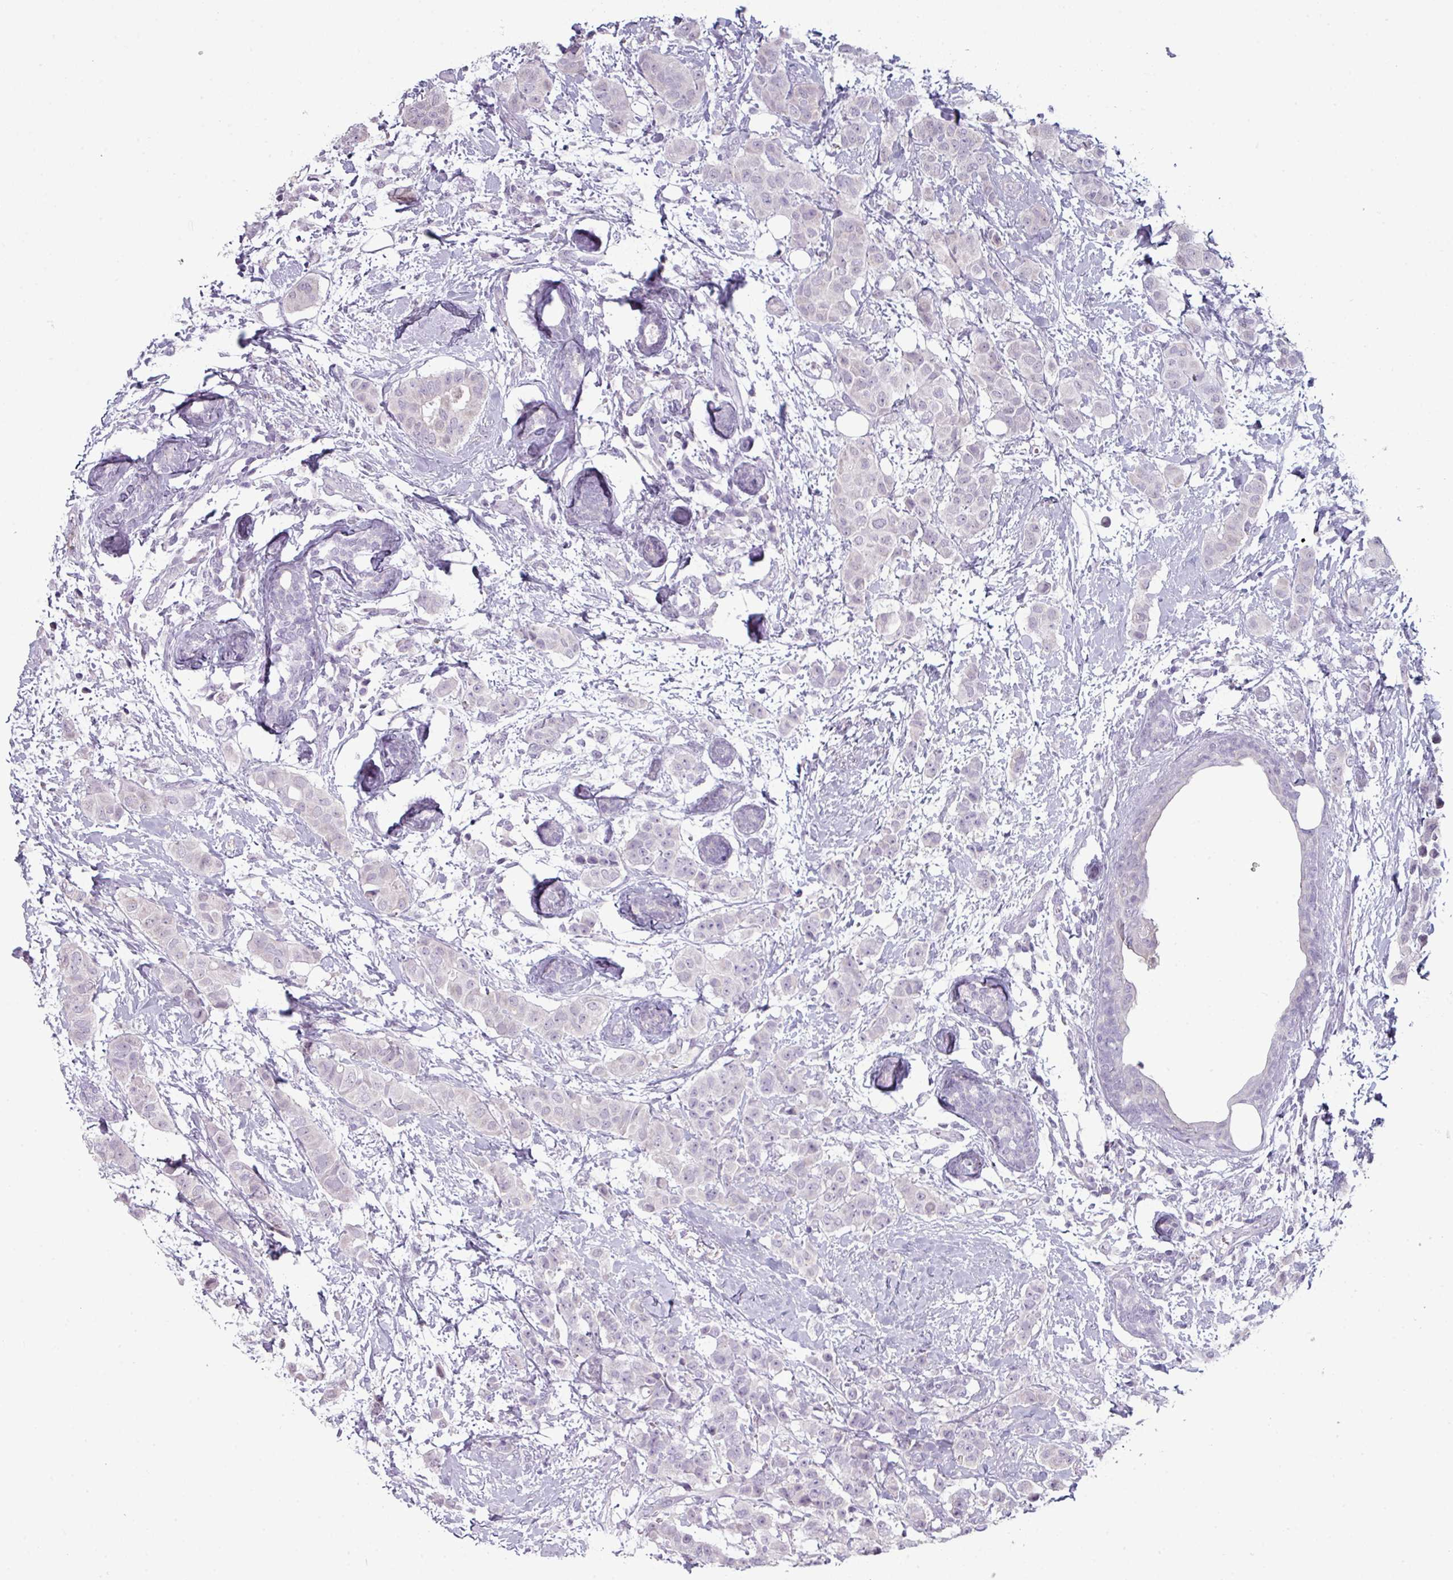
{"staining": {"intensity": "negative", "quantity": "none", "location": "none"}, "tissue": "breast cancer", "cell_type": "Tumor cells", "image_type": "cancer", "snomed": [{"axis": "morphology", "description": "Duct carcinoma"}, {"axis": "topography", "description": "Breast"}], "caption": "A photomicrograph of invasive ductal carcinoma (breast) stained for a protein displays no brown staining in tumor cells. (Brightfield microscopy of DAB (3,3'-diaminobenzidine) IHC at high magnification).", "gene": "ZNF615", "patient": {"sex": "female", "age": 40}}